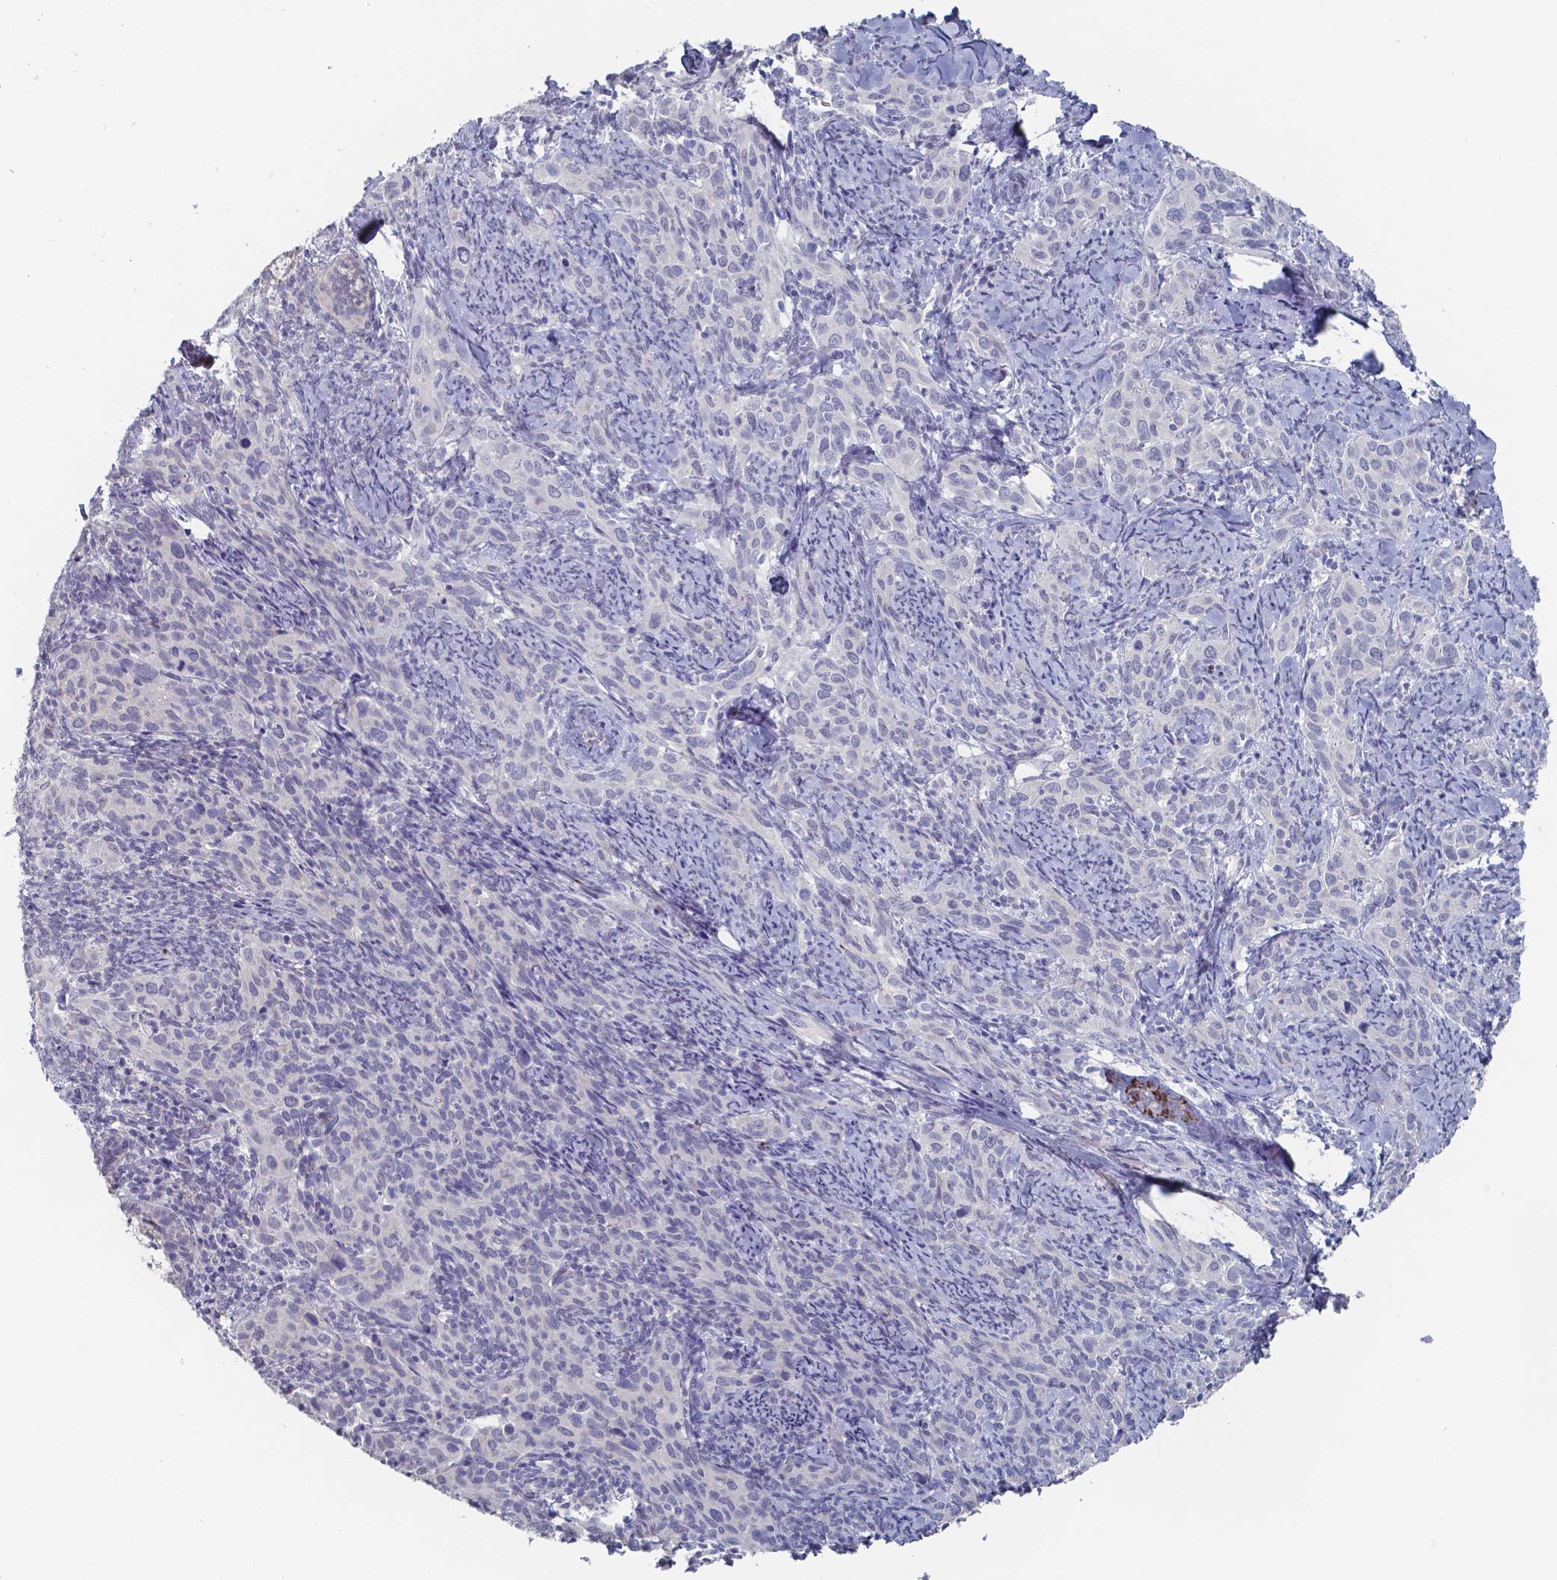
{"staining": {"intensity": "negative", "quantity": "none", "location": "none"}, "tissue": "cervical cancer", "cell_type": "Tumor cells", "image_type": "cancer", "snomed": [{"axis": "morphology", "description": "Squamous cell carcinoma, NOS"}, {"axis": "topography", "description": "Cervix"}], "caption": "Immunohistochemistry of human cervical squamous cell carcinoma exhibits no positivity in tumor cells.", "gene": "PLA2R1", "patient": {"sex": "female", "age": 51}}